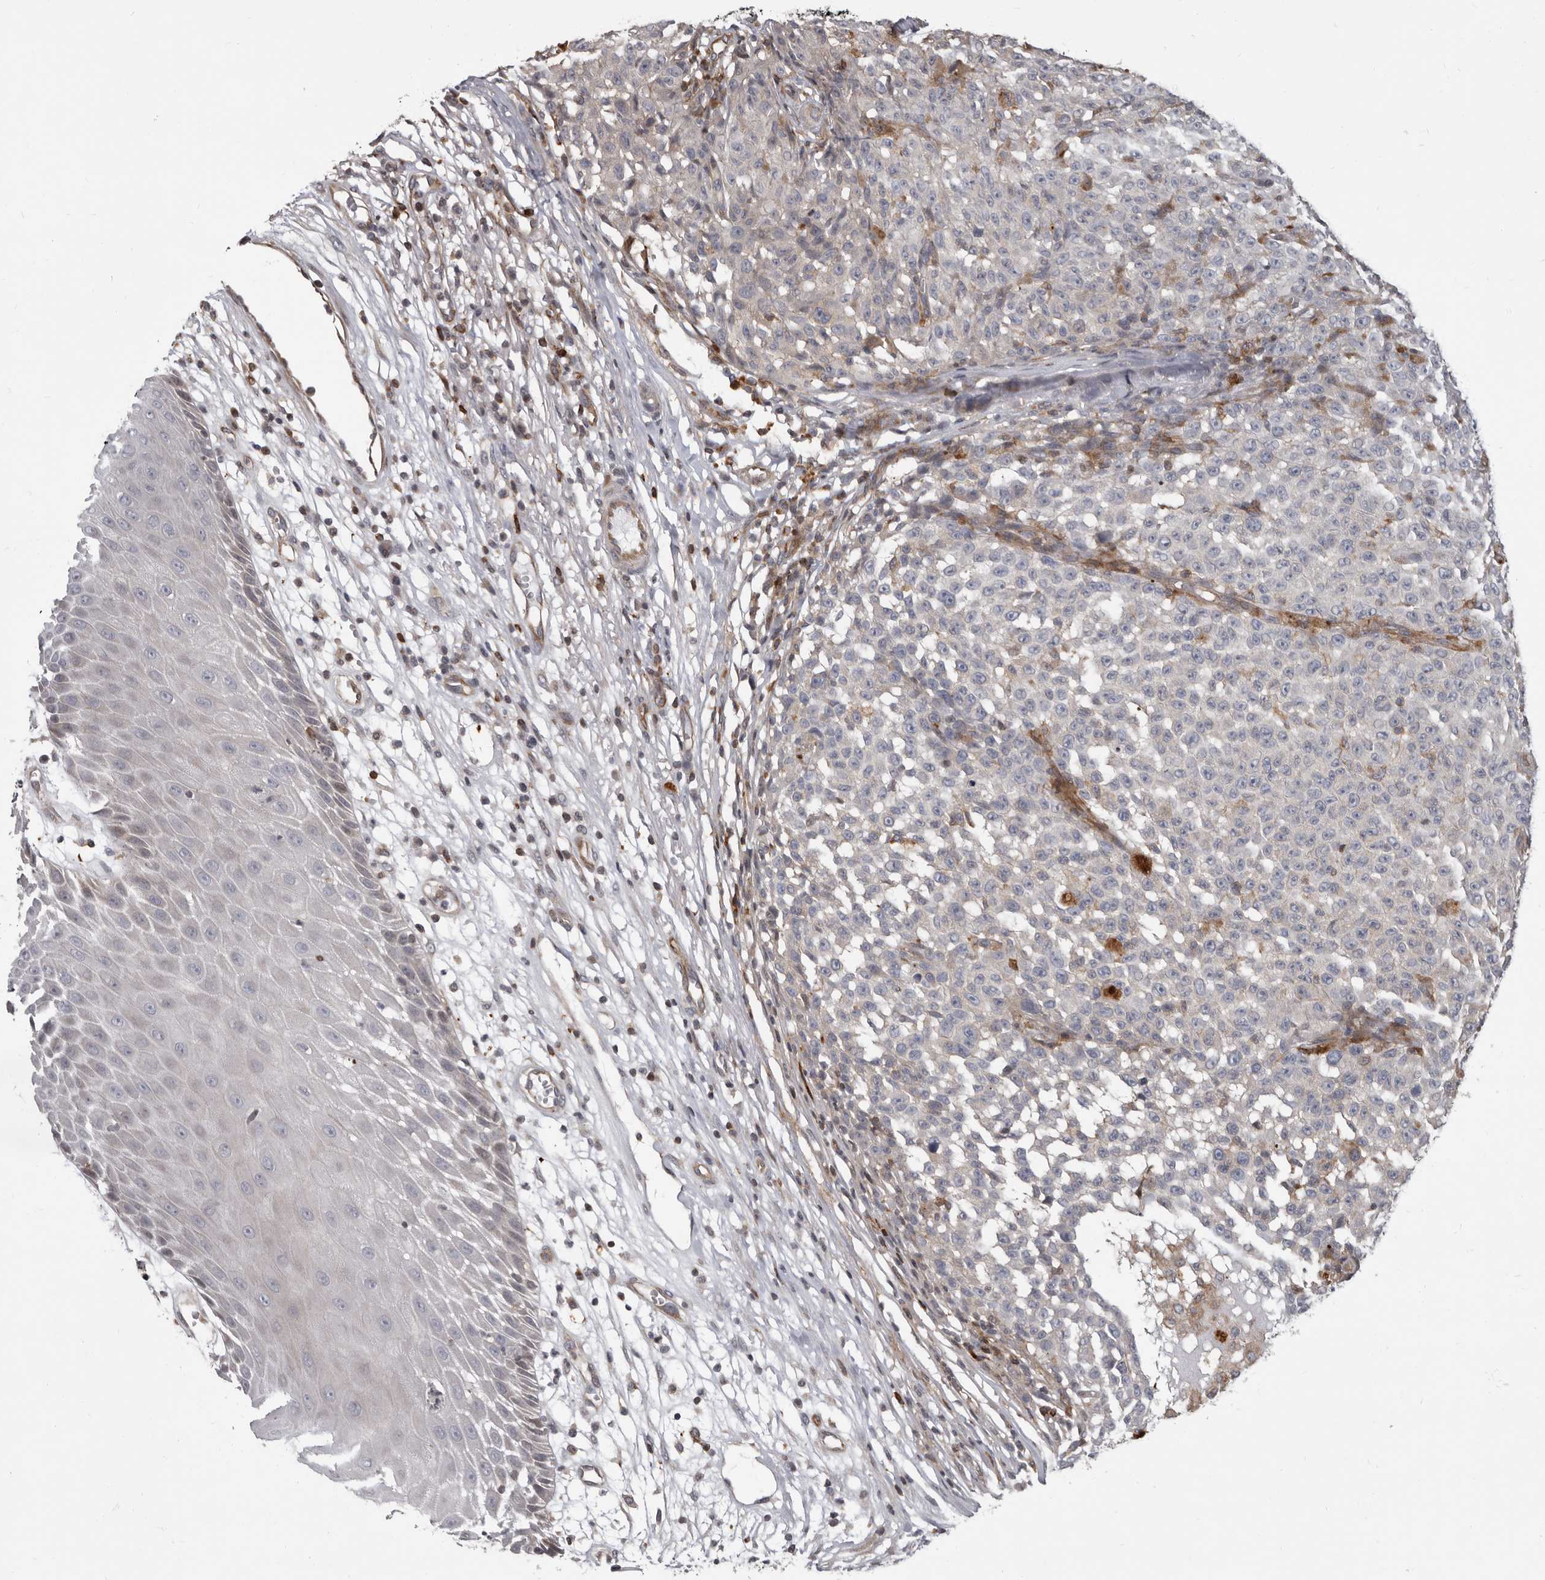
{"staining": {"intensity": "negative", "quantity": "none", "location": "none"}, "tissue": "melanoma", "cell_type": "Tumor cells", "image_type": "cancer", "snomed": [{"axis": "morphology", "description": "Malignant melanoma, NOS"}, {"axis": "topography", "description": "Skin"}], "caption": "This is an IHC photomicrograph of malignant melanoma. There is no expression in tumor cells.", "gene": "FGFR4", "patient": {"sex": "female", "age": 82}}